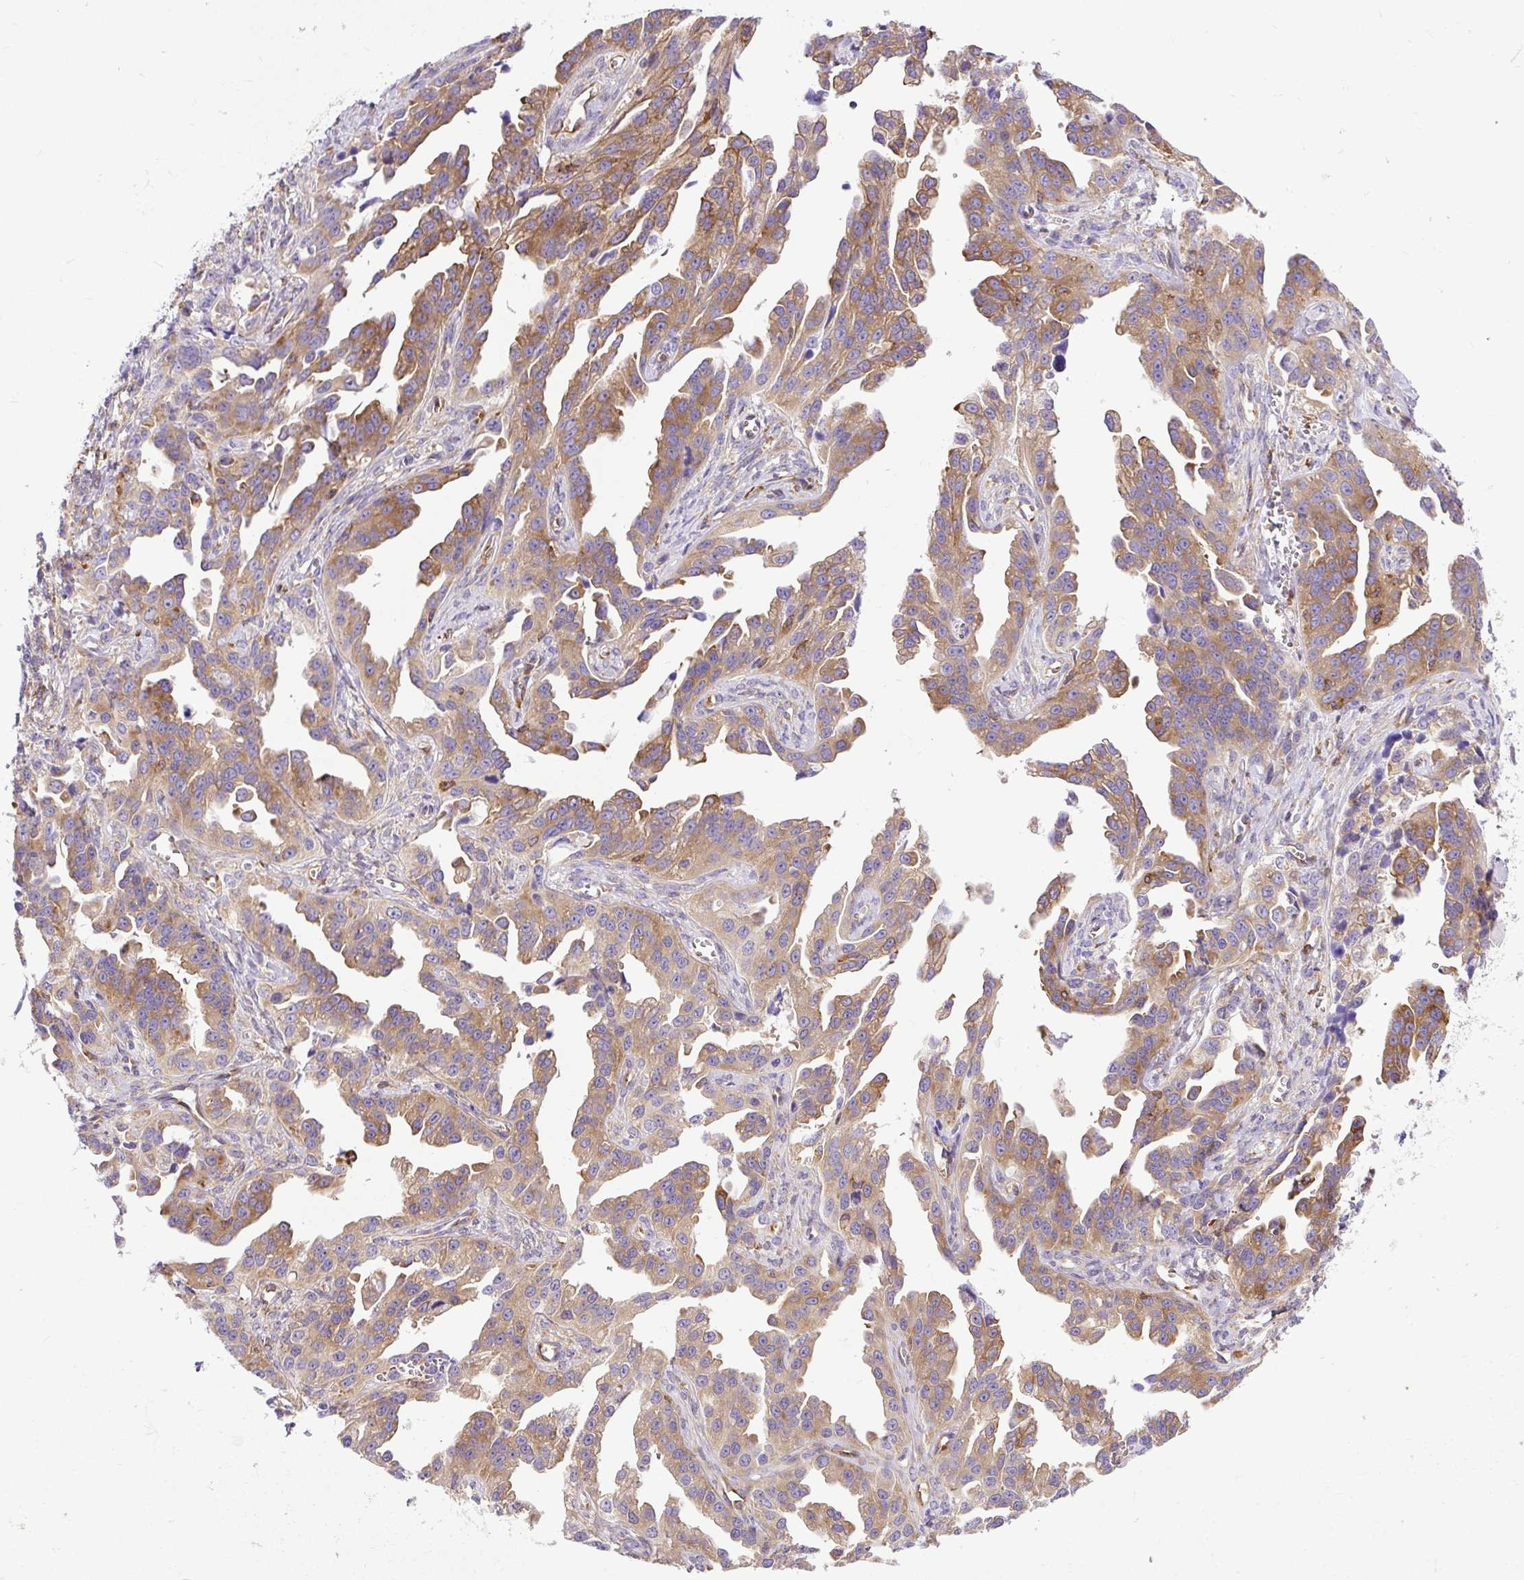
{"staining": {"intensity": "moderate", "quantity": "25%-75%", "location": "cytoplasmic/membranous"}, "tissue": "ovarian cancer", "cell_type": "Tumor cells", "image_type": "cancer", "snomed": [{"axis": "morphology", "description": "Cystadenocarcinoma, serous, NOS"}, {"axis": "topography", "description": "Ovary"}], "caption": "Tumor cells exhibit medium levels of moderate cytoplasmic/membranous staining in approximately 25%-75% of cells in human ovarian cancer.", "gene": "MAP1S", "patient": {"sex": "female", "age": 75}}